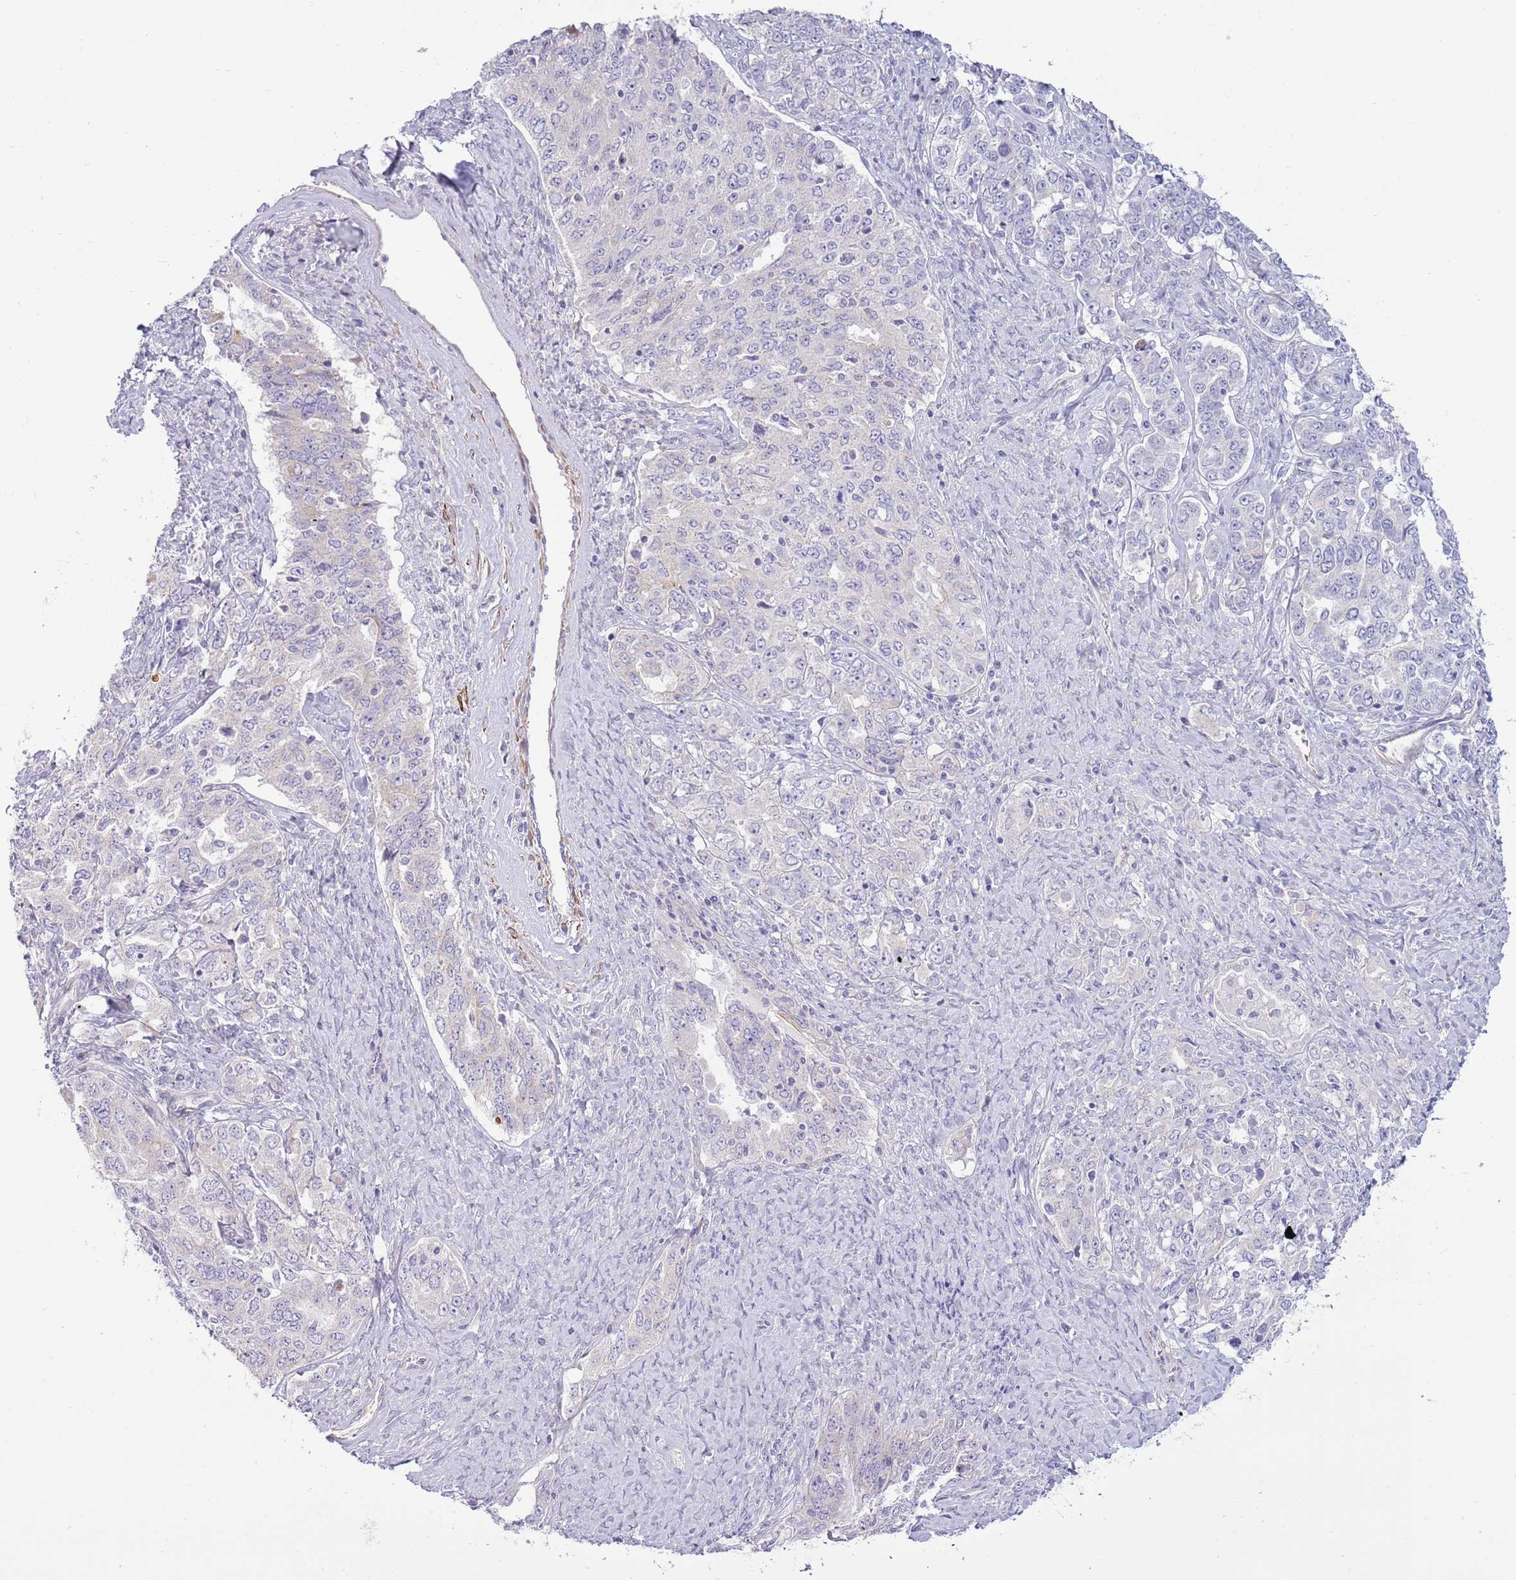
{"staining": {"intensity": "negative", "quantity": "none", "location": "none"}, "tissue": "ovarian cancer", "cell_type": "Tumor cells", "image_type": "cancer", "snomed": [{"axis": "morphology", "description": "Carcinoma, endometroid"}, {"axis": "topography", "description": "Ovary"}], "caption": "Immunohistochemistry image of ovarian cancer stained for a protein (brown), which shows no staining in tumor cells.", "gene": "ZC4H2", "patient": {"sex": "female", "age": 62}}